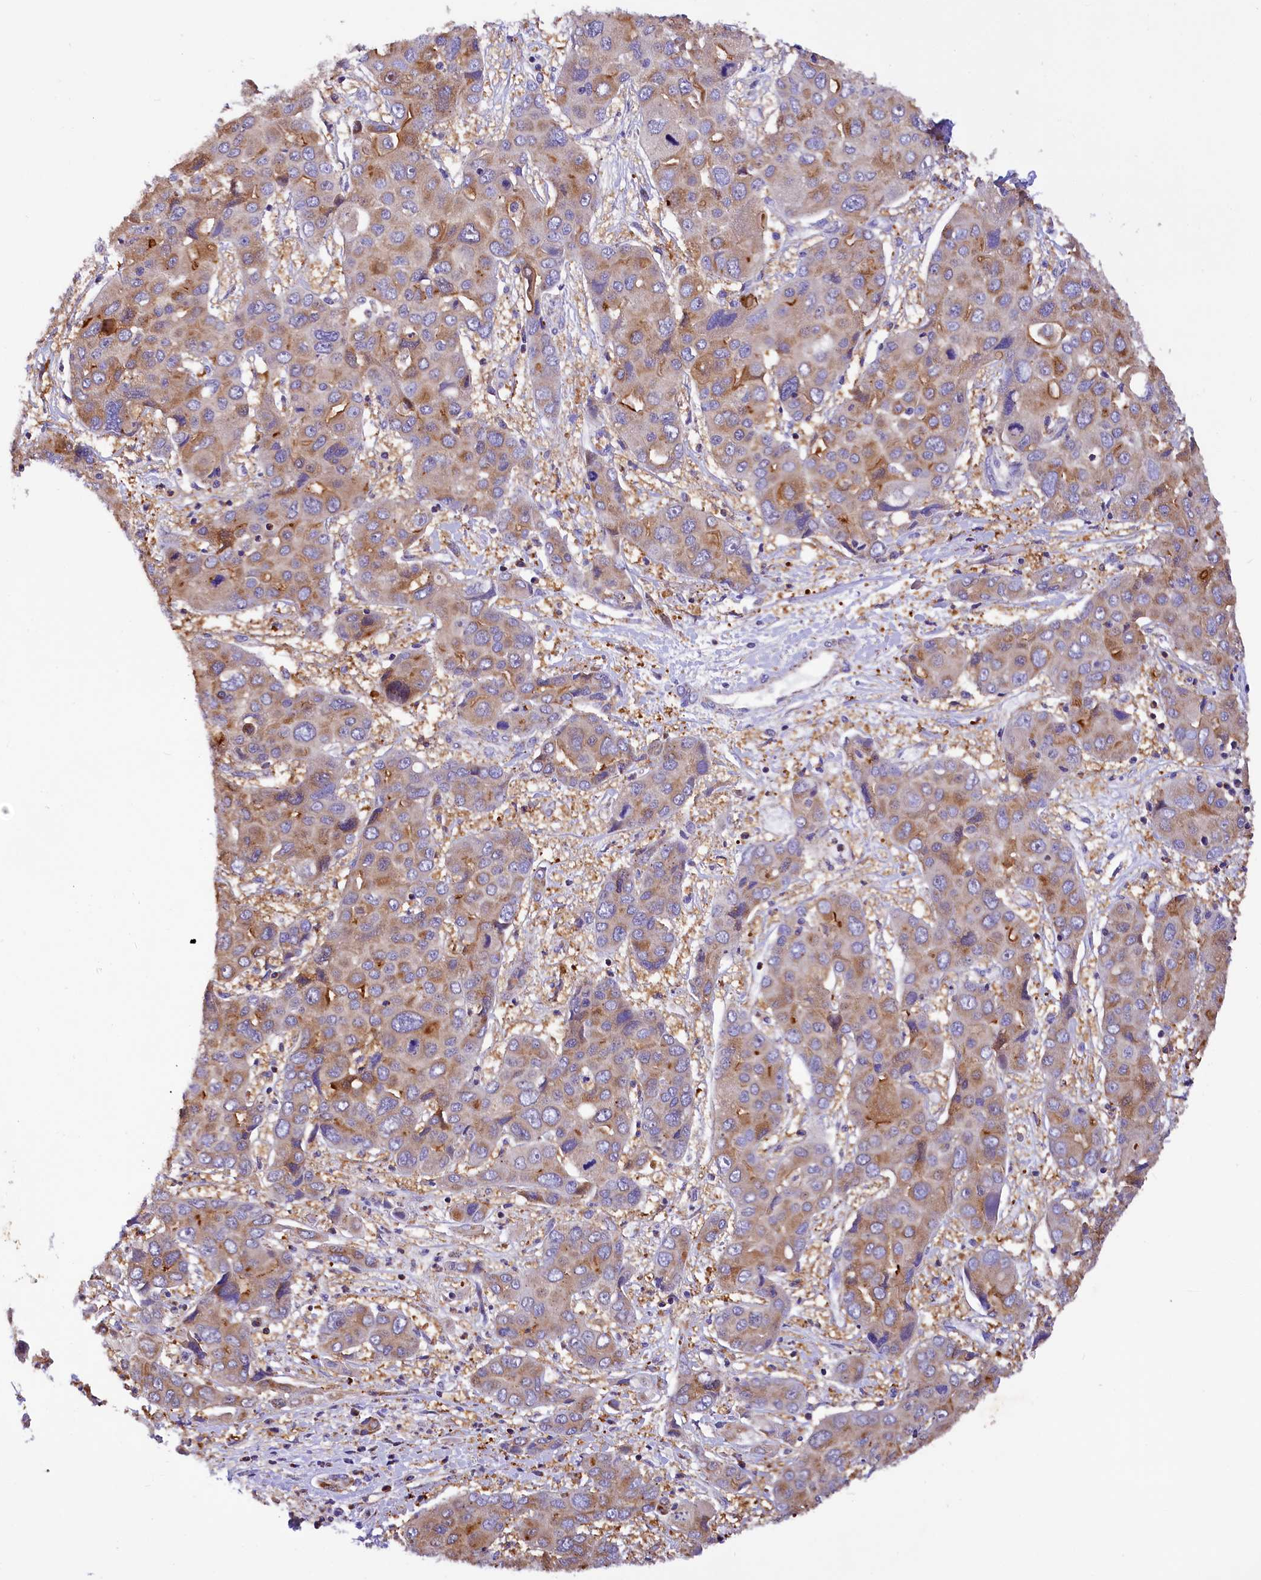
{"staining": {"intensity": "moderate", "quantity": ">75%", "location": "cytoplasmic/membranous"}, "tissue": "liver cancer", "cell_type": "Tumor cells", "image_type": "cancer", "snomed": [{"axis": "morphology", "description": "Cholangiocarcinoma"}, {"axis": "topography", "description": "Liver"}], "caption": "Tumor cells show moderate cytoplasmic/membranous positivity in about >75% of cells in cholangiocarcinoma (liver). The protein is shown in brown color, while the nuclei are stained blue.", "gene": "TASOR2", "patient": {"sex": "male", "age": 67}}